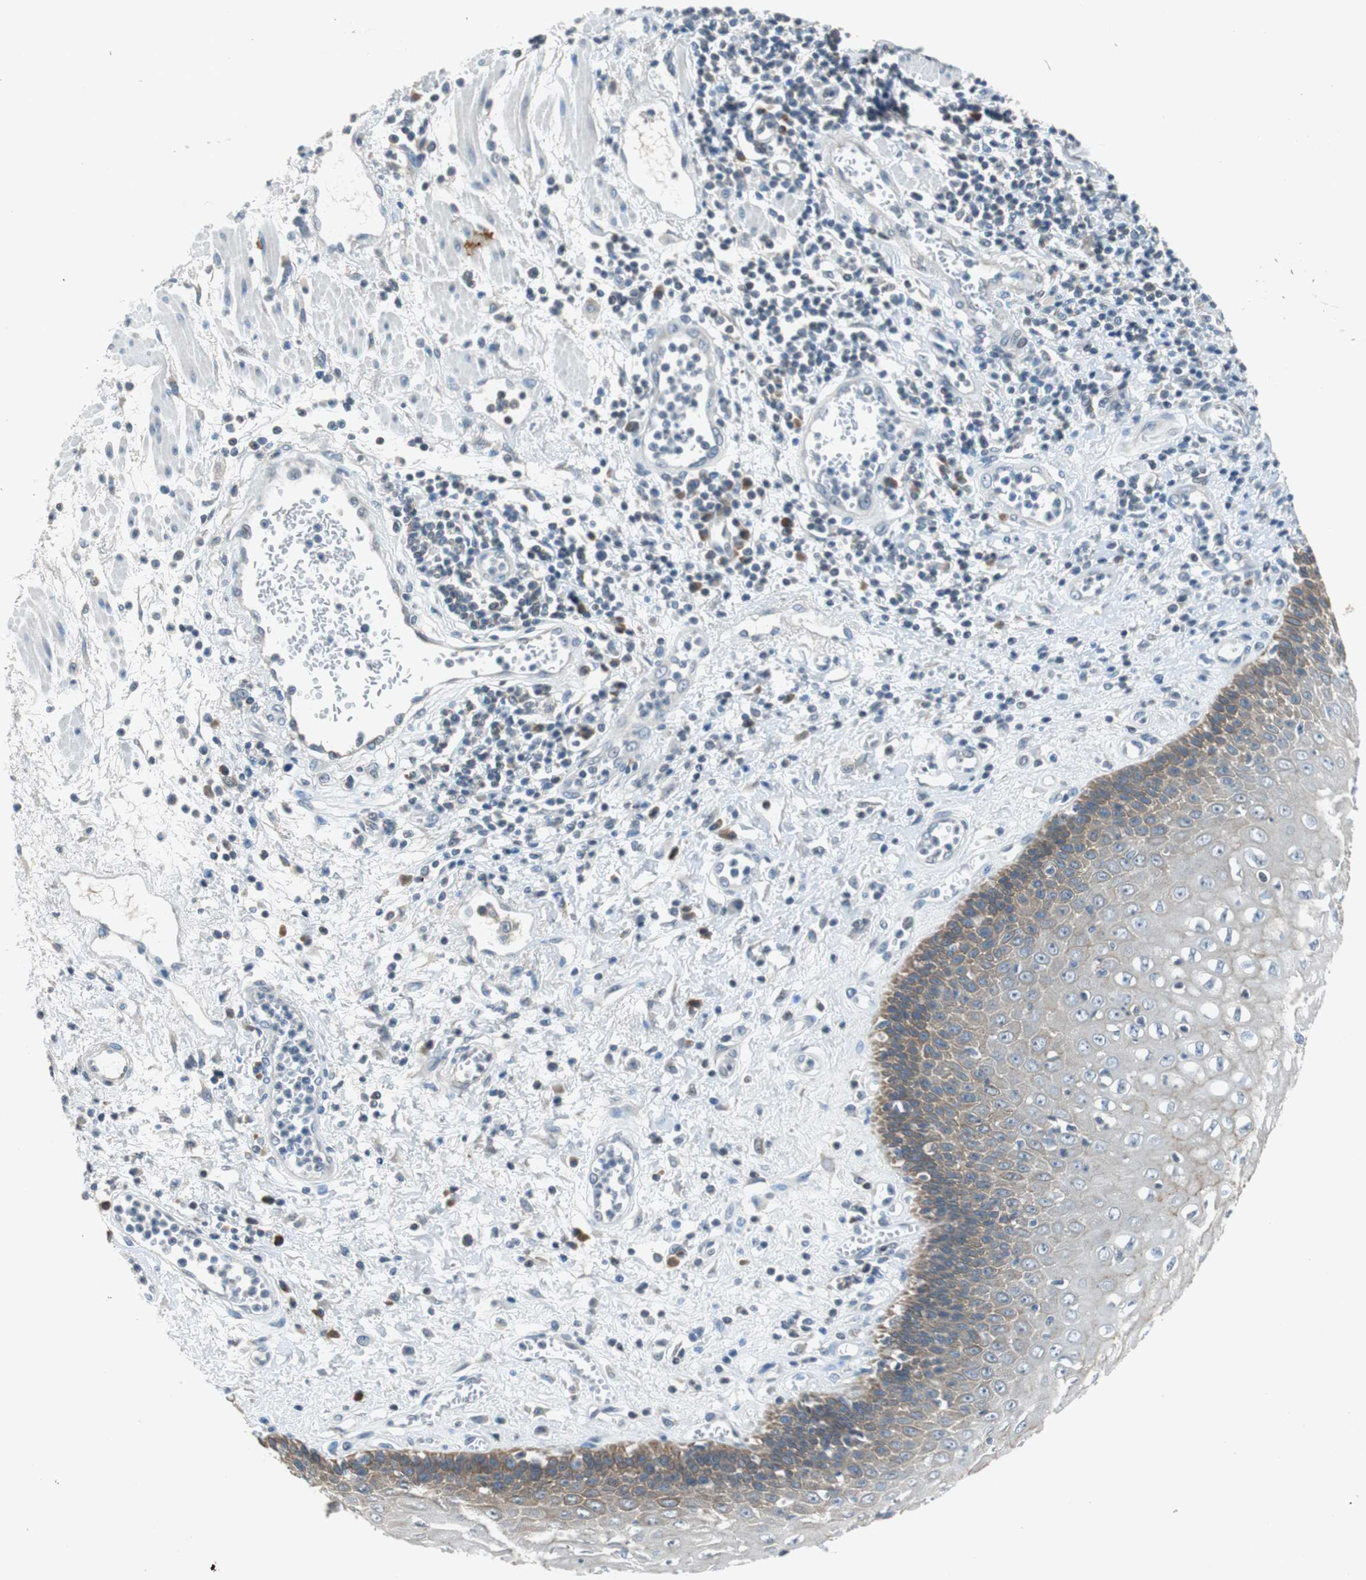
{"staining": {"intensity": "moderate", "quantity": "<25%", "location": "cytoplasmic/membranous"}, "tissue": "esophagus", "cell_type": "Squamous epithelial cells", "image_type": "normal", "snomed": [{"axis": "morphology", "description": "Normal tissue, NOS"}, {"axis": "morphology", "description": "Squamous cell carcinoma, NOS"}, {"axis": "topography", "description": "Esophagus"}], "caption": "Esophagus stained with IHC exhibits moderate cytoplasmic/membranous positivity in about <25% of squamous epithelial cells.", "gene": "GLCCI1", "patient": {"sex": "male", "age": 65}}